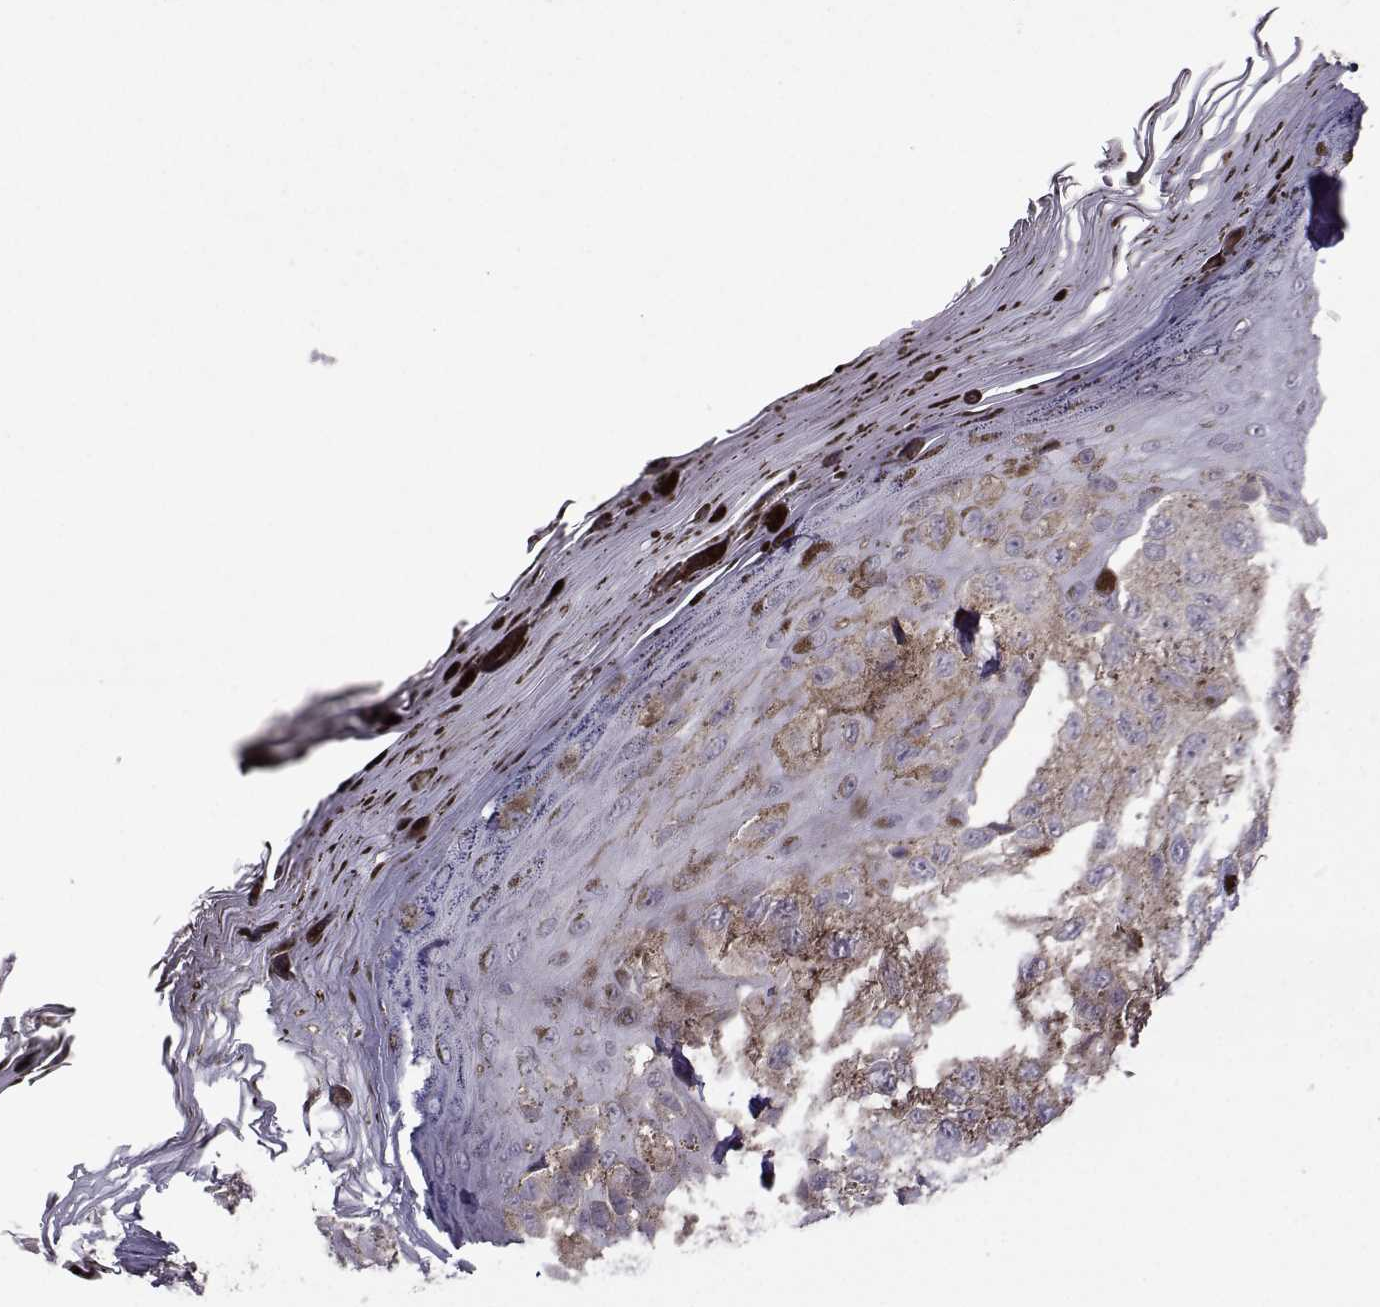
{"staining": {"intensity": "negative", "quantity": "none", "location": "none"}, "tissue": "melanoma", "cell_type": "Tumor cells", "image_type": "cancer", "snomed": [{"axis": "morphology", "description": "Malignant melanoma, NOS"}, {"axis": "topography", "description": "Skin"}], "caption": "Malignant melanoma was stained to show a protein in brown. There is no significant expression in tumor cells. (DAB immunohistochemistry (IHC), high magnification).", "gene": "DDX20", "patient": {"sex": "male", "age": 36}}